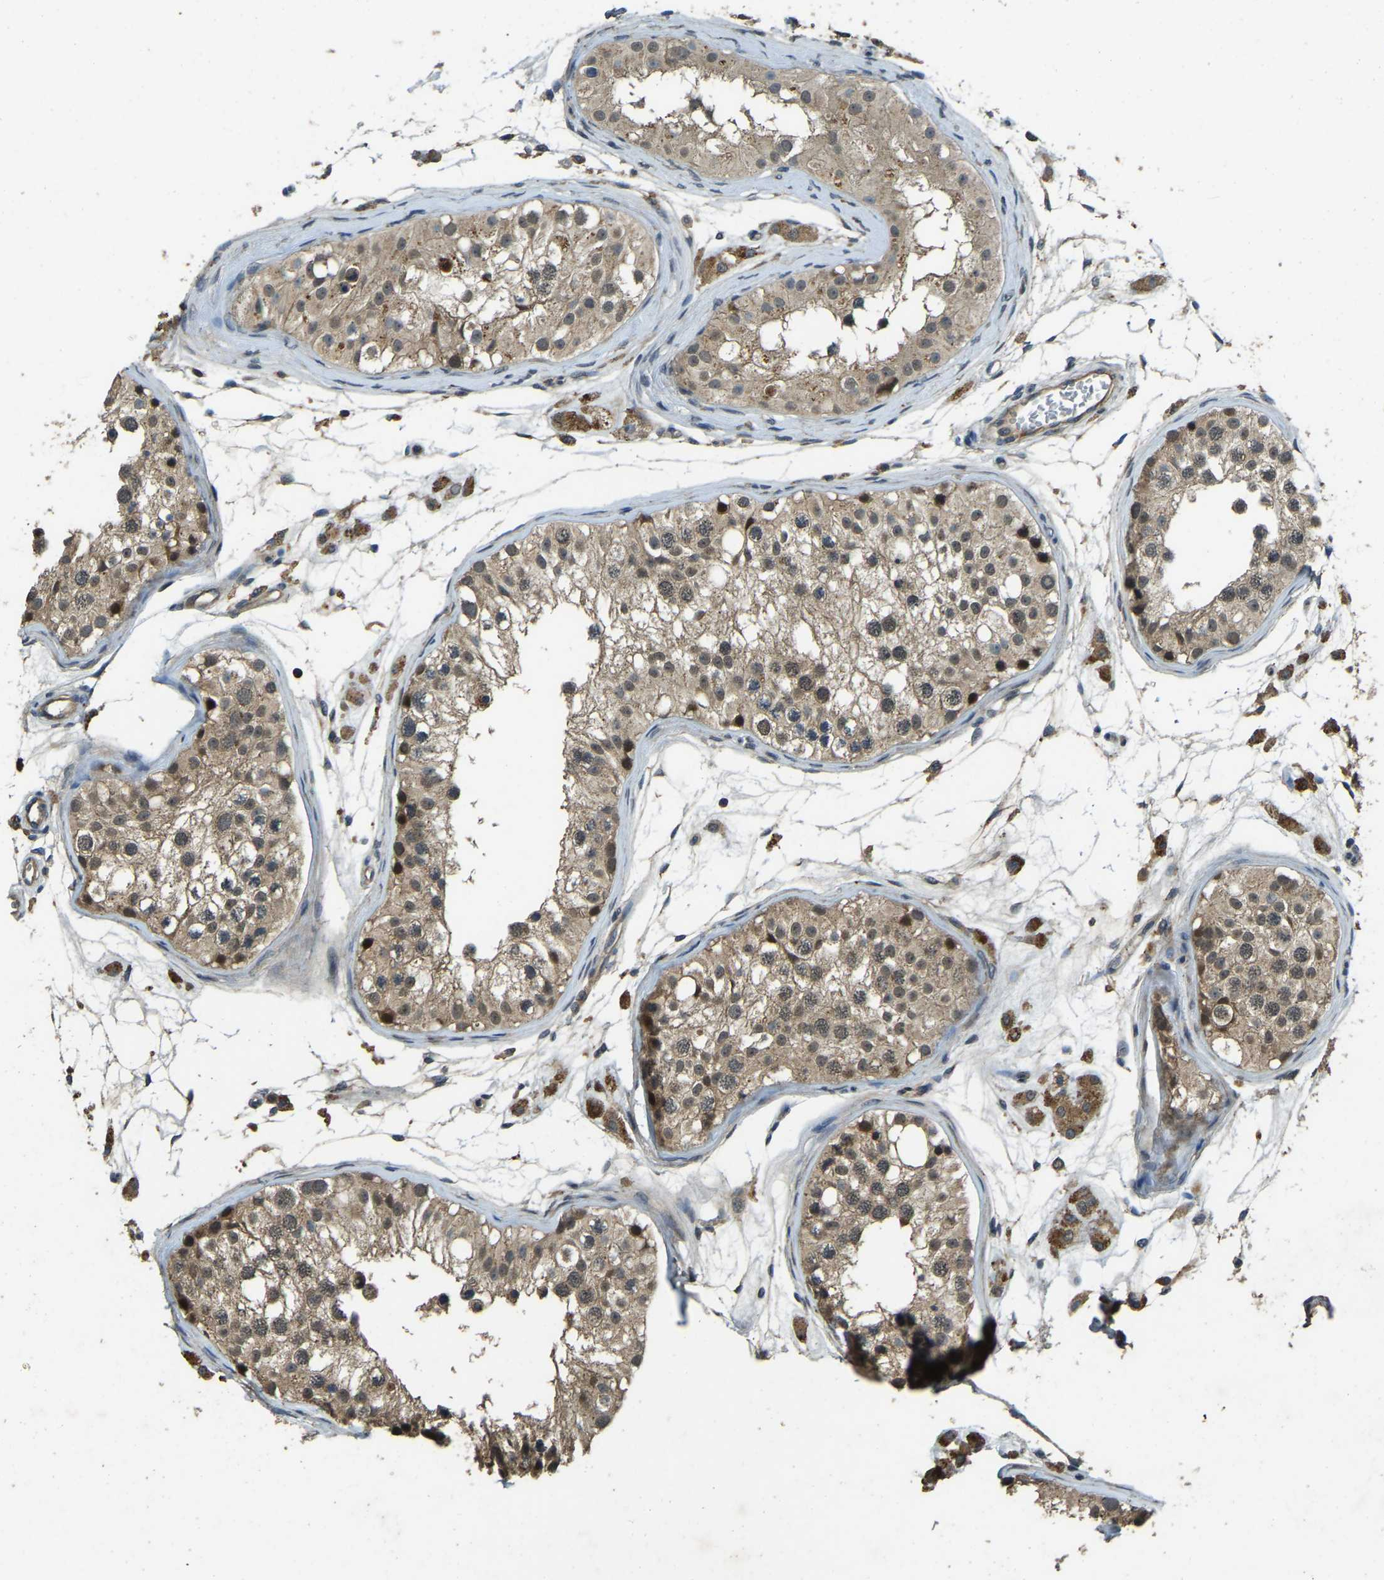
{"staining": {"intensity": "moderate", "quantity": ">75%", "location": "cytoplasmic/membranous"}, "tissue": "testis", "cell_type": "Cells in seminiferous ducts", "image_type": "normal", "snomed": [{"axis": "morphology", "description": "Normal tissue, NOS"}, {"axis": "morphology", "description": "Adenocarcinoma, metastatic, NOS"}, {"axis": "topography", "description": "Testis"}], "caption": "Moderate cytoplasmic/membranous positivity is appreciated in approximately >75% of cells in seminiferous ducts in benign testis.", "gene": "ATP8B1", "patient": {"sex": "male", "age": 26}}